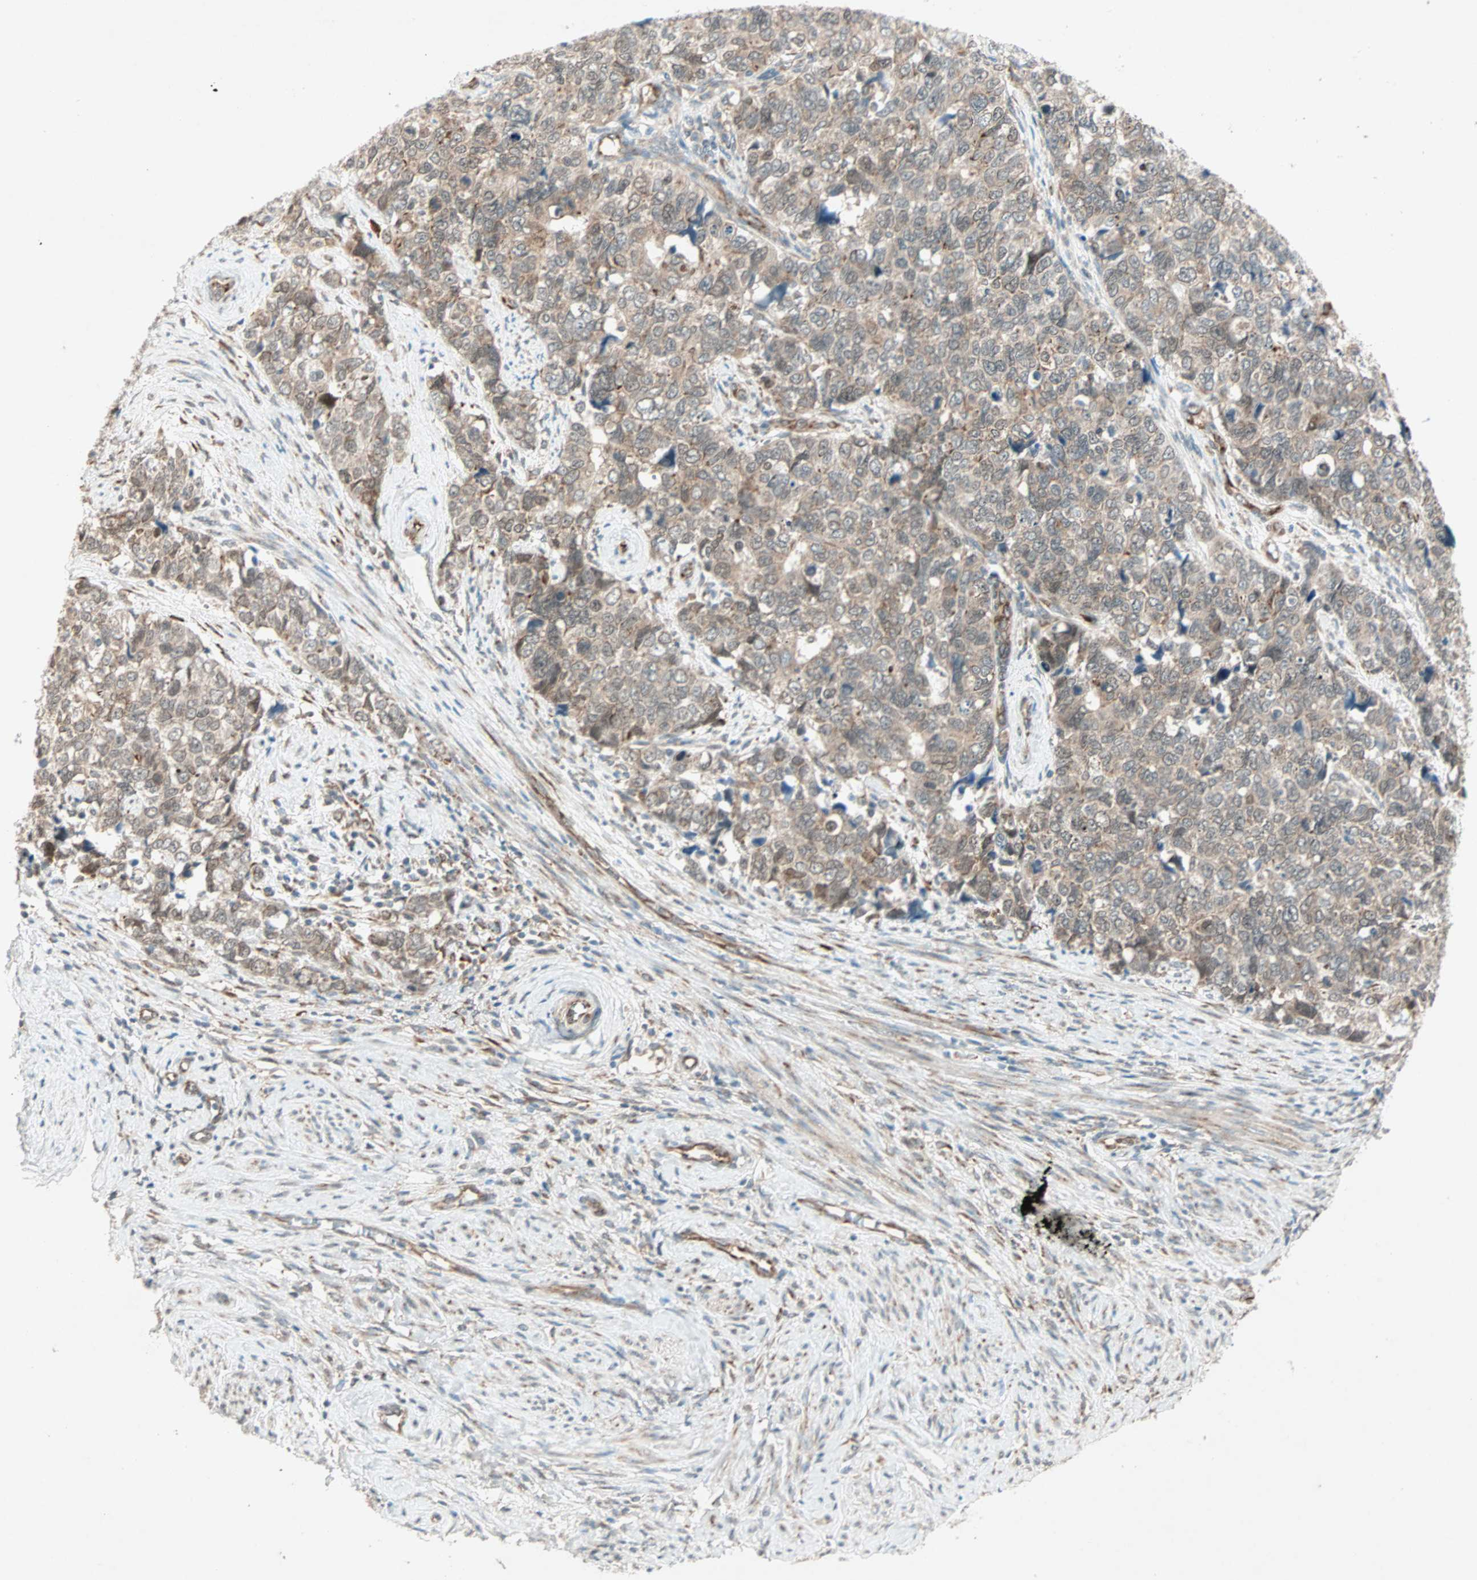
{"staining": {"intensity": "weak", "quantity": ">75%", "location": "cytoplasmic/membranous,nuclear"}, "tissue": "cervical cancer", "cell_type": "Tumor cells", "image_type": "cancer", "snomed": [{"axis": "morphology", "description": "Squamous cell carcinoma, NOS"}, {"axis": "topography", "description": "Cervix"}], "caption": "This image reveals cervical cancer (squamous cell carcinoma) stained with IHC to label a protein in brown. The cytoplasmic/membranous and nuclear of tumor cells show weak positivity for the protein. Nuclei are counter-stained blue.", "gene": "ZNF37A", "patient": {"sex": "female", "age": 63}}